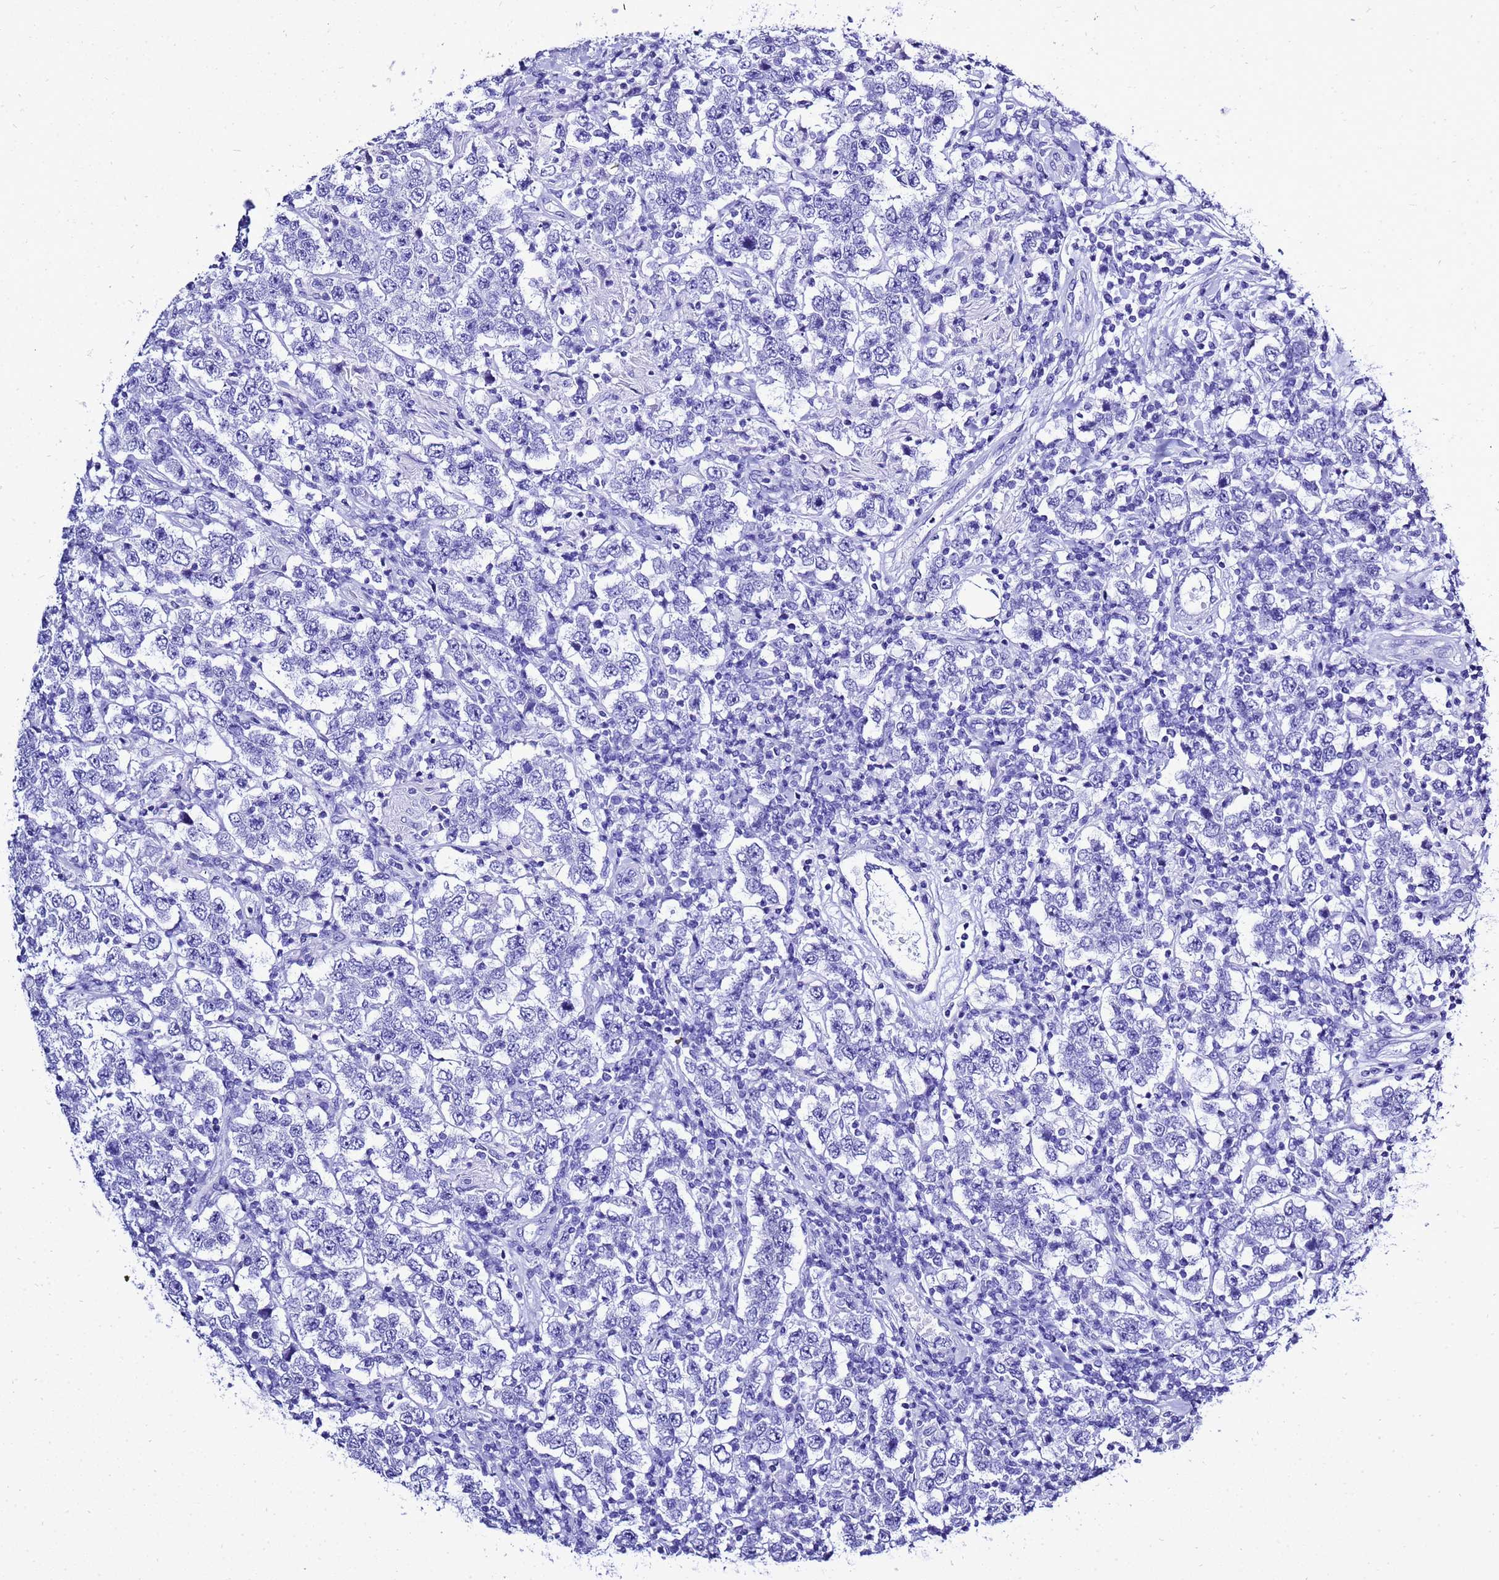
{"staining": {"intensity": "negative", "quantity": "none", "location": "none"}, "tissue": "testis cancer", "cell_type": "Tumor cells", "image_type": "cancer", "snomed": [{"axis": "morphology", "description": "Normal tissue, NOS"}, {"axis": "morphology", "description": "Urothelial carcinoma, High grade"}, {"axis": "morphology", "description": "Seminoma, NOS"}, {"axis": "morphology", "description": "Carcinoma, Embryonal, NOS"}, {"axis": "topography", "description": "Urinary bladder"}, {"axis": "topography", "description": "Testis"}], "caption": "An IHC micrograph of testis cancer is shown. There is no staining in tumor cells of testis cancer. (Brightfield microscopy of DAB IHC at high magnification).", "gene": "LIPF", "patient": {"sex": "male", "age": 41}}